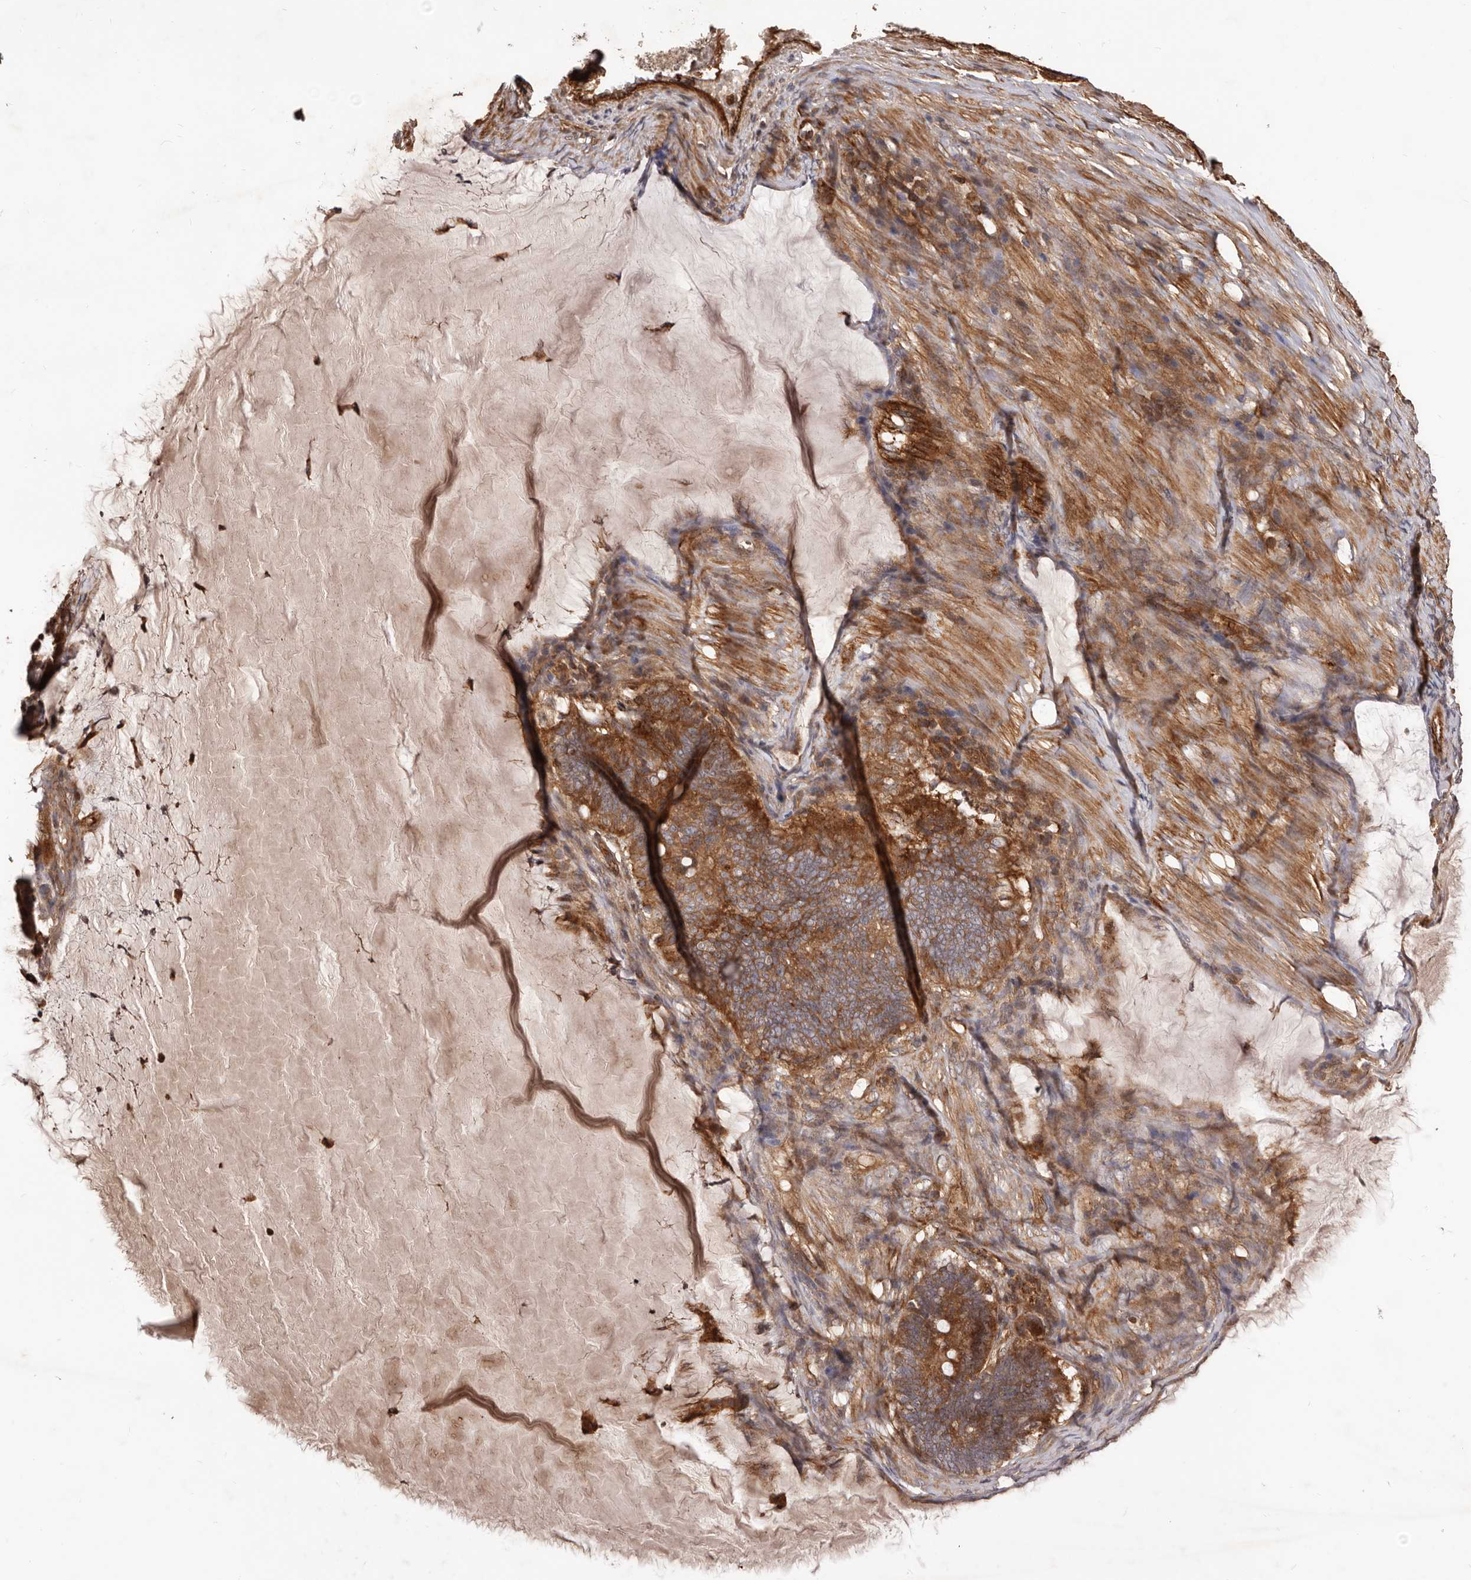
{"staining": {"intensity": "moderate", "quantity": ">75%", "location": "cytoplasmic/membranous"}, "tissue": "ovarian cancer", "cell_type": "Tumor cells", "image_type": "cancer", "snomed": [{"axis": "morphology", "description": "Cystadenocarcinoma, mucinous, NOS"}, {"axis": "topography", "description": "Ovary"}], "caption": "The micrograph shows a brown stain indicating the presence of a protein in the cytoplasmic/membranous of tumor cells in ovarian mucinous cystadenocarcinoma.", "gene": "GTPBP1", "patient": {"sex": "female", "age": 61}}